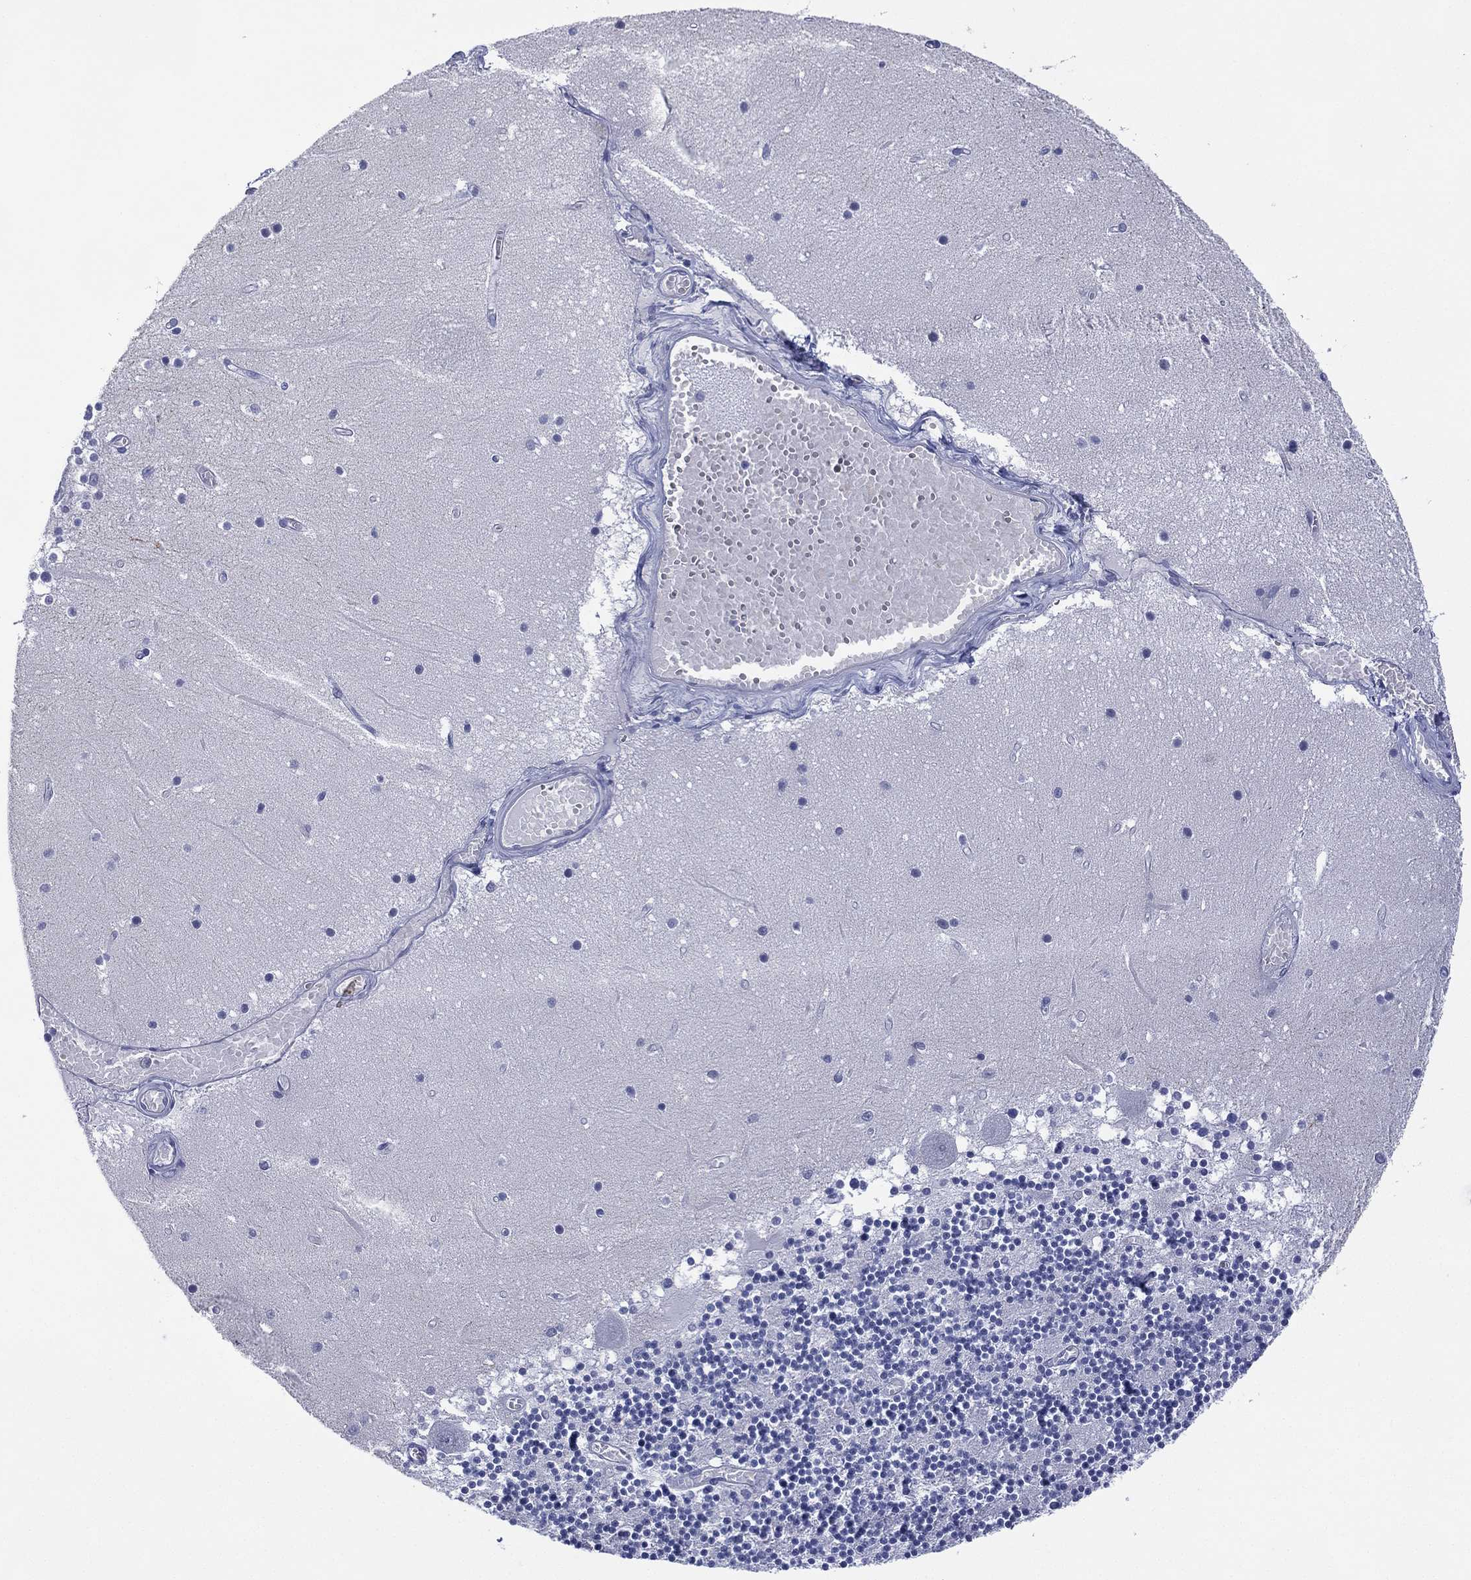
{"staining": {"intensity": "negative", "quantity": "none", "location": "none"}, "tissue": "cerebellum", "cell_type": "Cells in granular layer", "image_type": "normal", "snomed": [{"axis": "morphology", "description": "Normal tissue, NOS"}, {"axis": "topography", "description": "Cerebellum"}], "caption": "This histopathology image is of unremarkable cerebellum stained with immunohistochemistry (IHC) to label a protein in brown with the nuclei are counter-stained blue. There is no positivity in cells in granular layer.", "gene": "DSG1", "patient": {"sex": "female", "age": 28}}